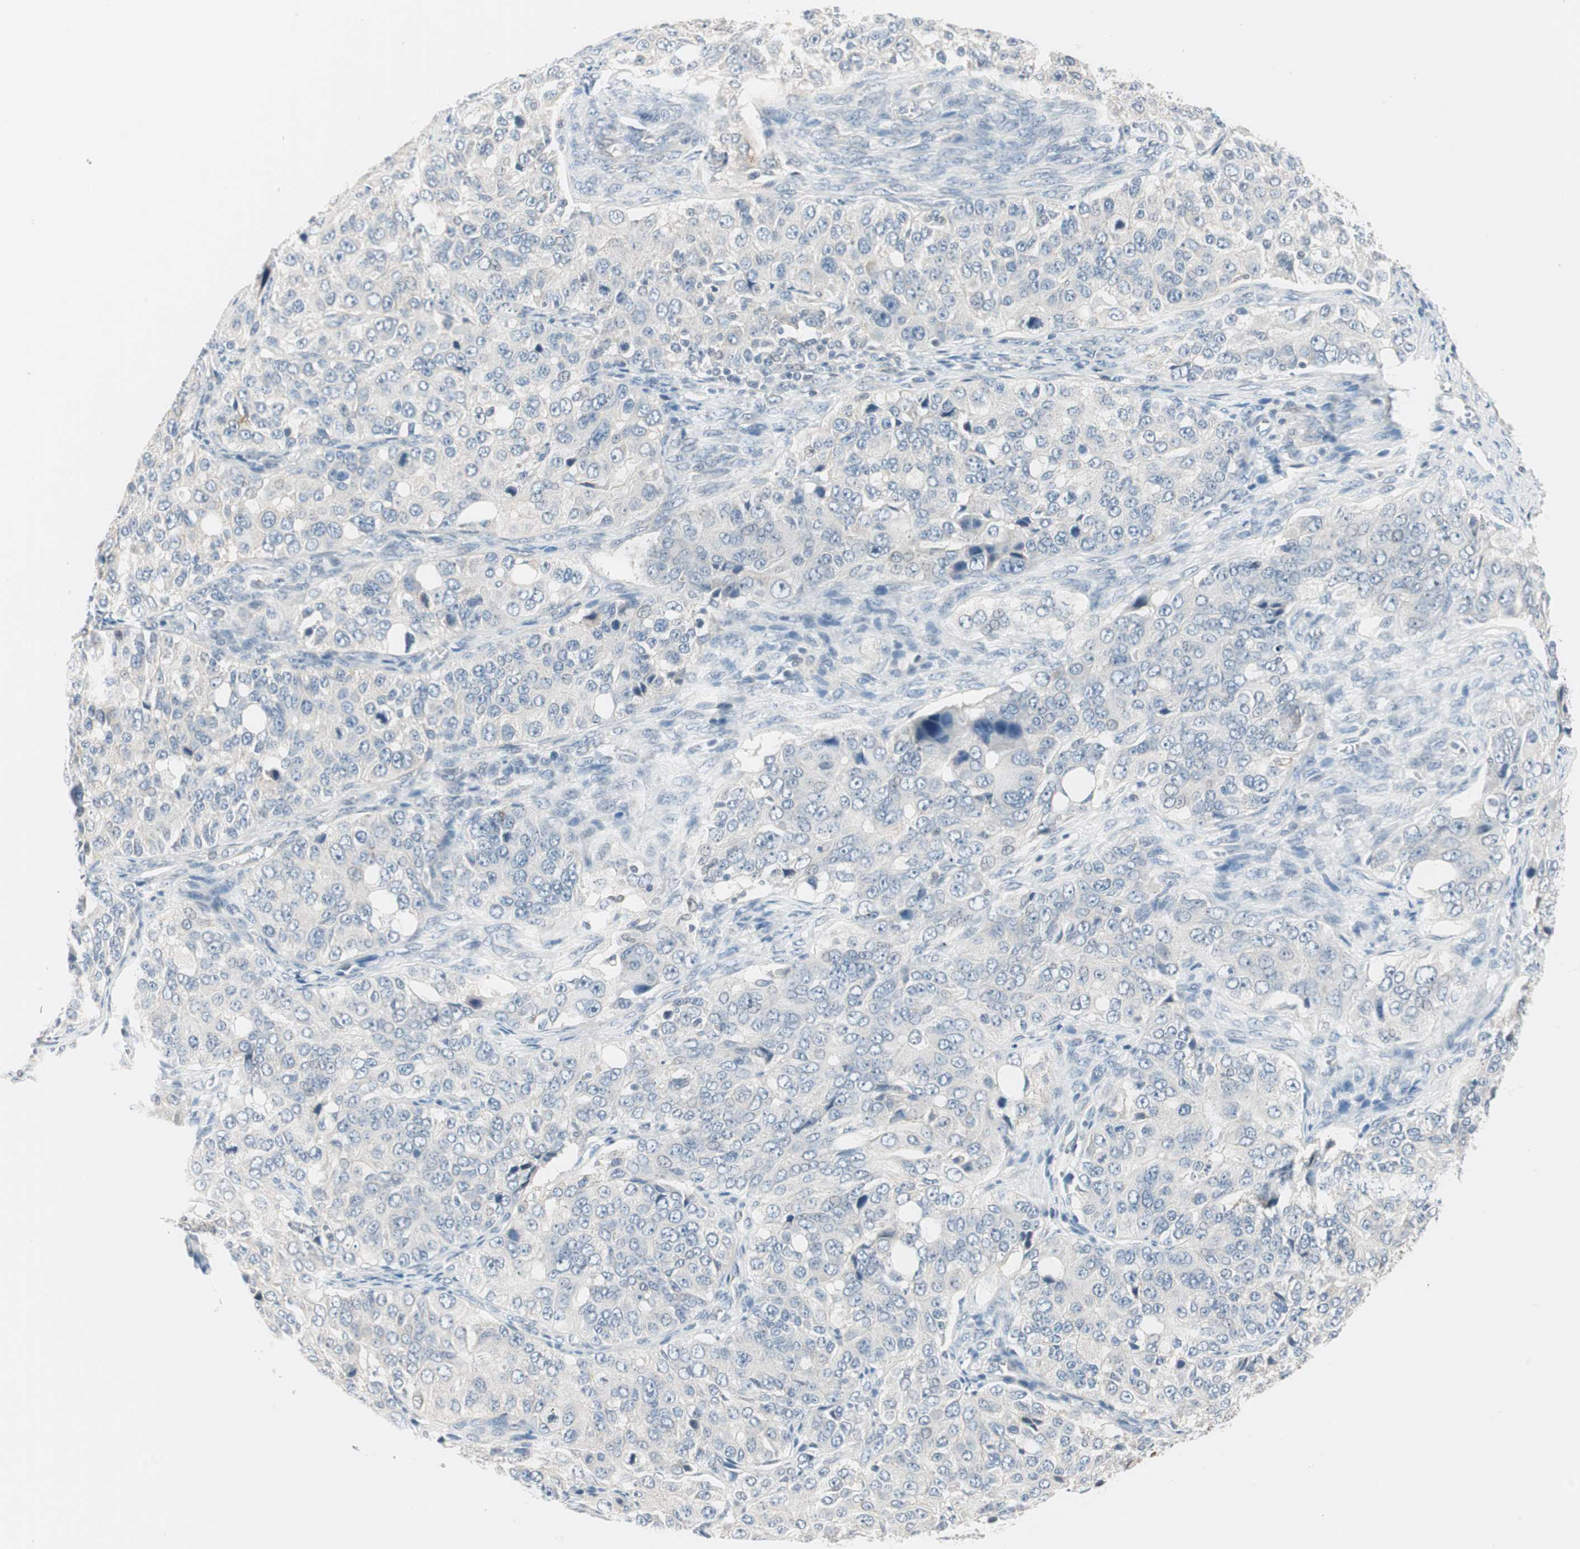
{"staining": {"intensity": "negative", "quantity": "none", "location": "none"}, "tissue": "ovarian cancer", "cell_type": "Tumor cells", "image_type": "cancer", "snomed": [{"axis": "morphology", "description": "Carcinoma, endometroid"}, {"axis": "topography", "description": "Ovary"}], "caption": "This is an IHC micrograph of ovarian cancer (endometroid carcinoma). There is no expression in tumor cells.", "gene": "ITGB4", "patient": {"sex": "female", "age": 51}}